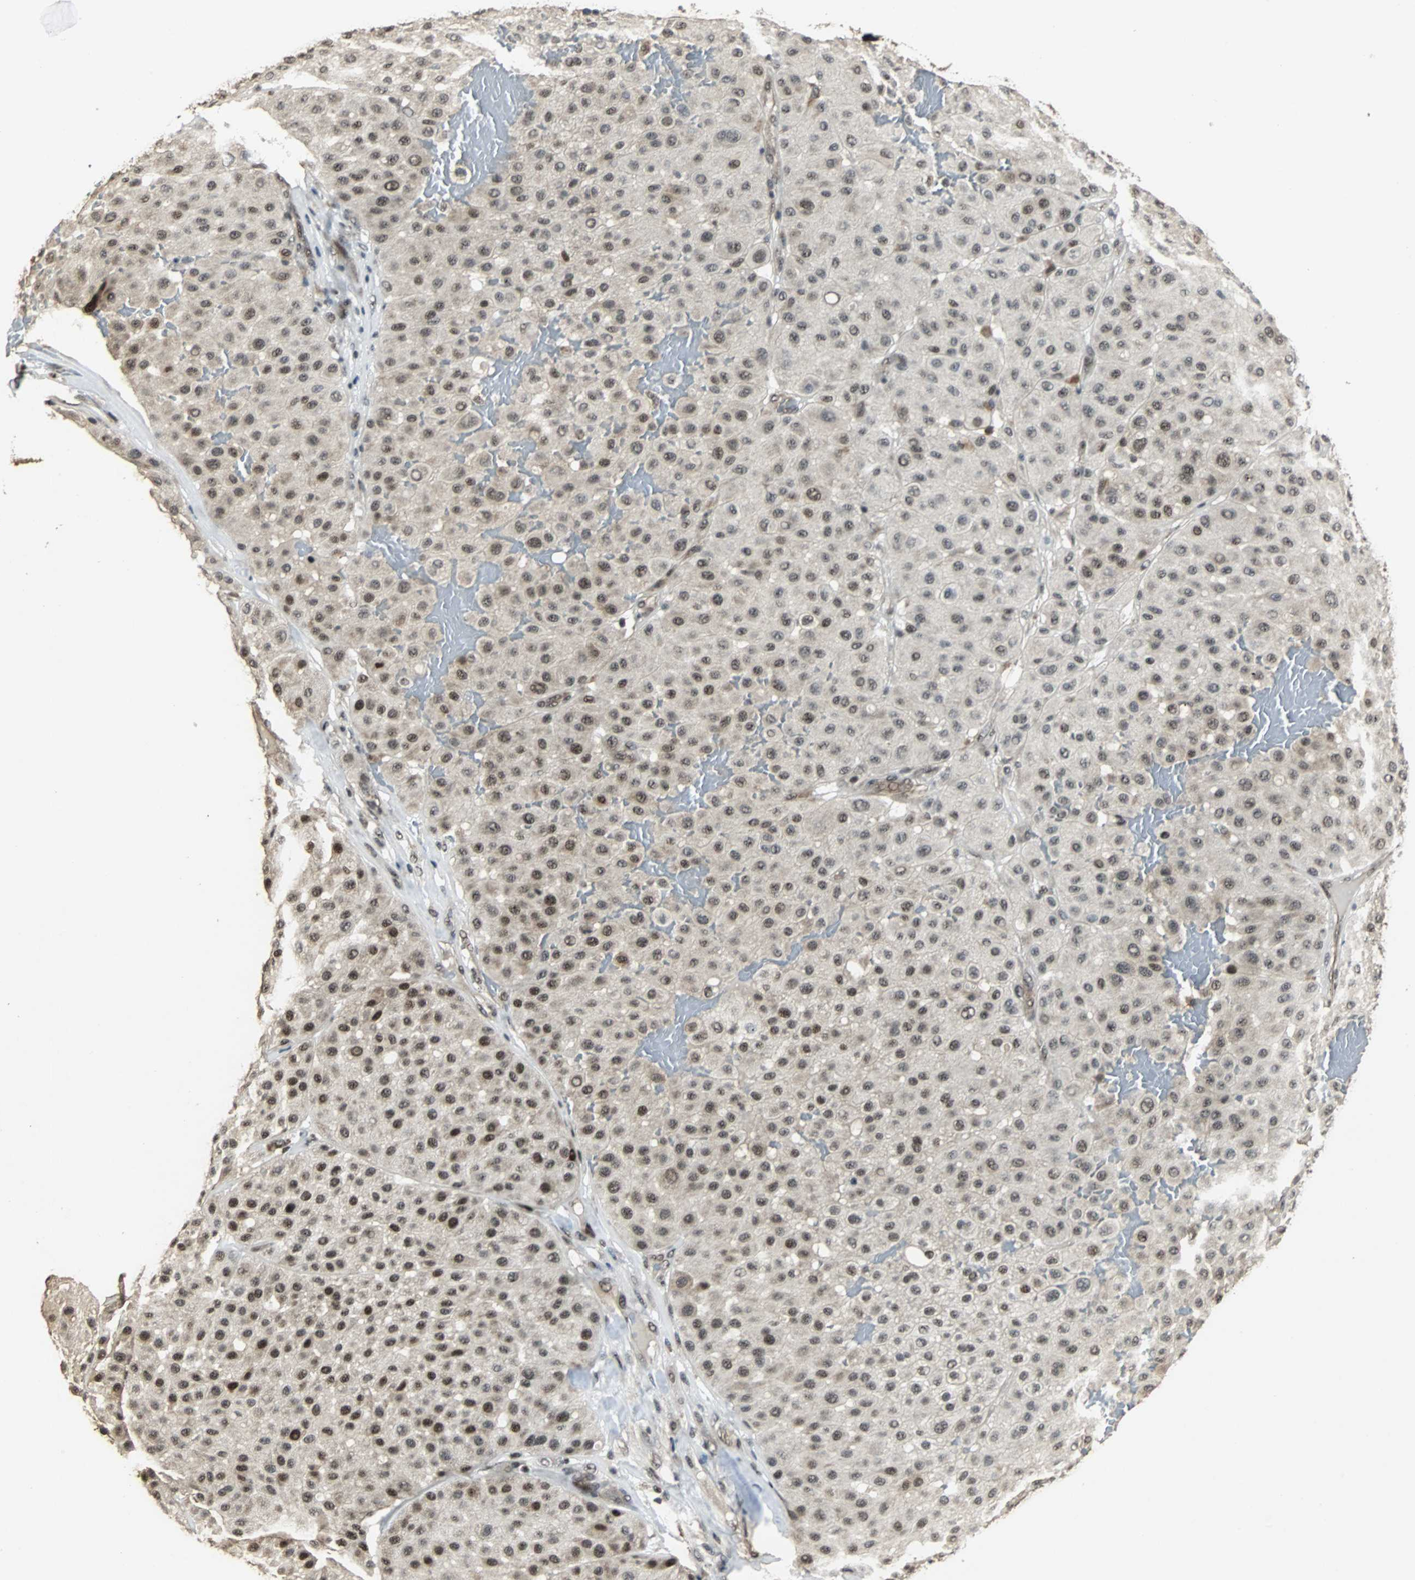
{"staining": {"intensity": "strong", "quantity": "25%-75%", "location": "nuclear"}, "tissue": "melanoma", "cell_type": "Tumor cells", "image_type": "cancer", "snomed": [{"axis": "morphology", "description": "Normal tissue, NOS"}, {"axis": "morphology", "description": "Malignant melanoma, Metastatic site"}, {"axis": "topography", "description": "Skin"}], "caption": "This photomicrograph reveals immunohistochemistry (IHC) staining of human malignant melanoma (metastatic site), with high strong nuclear positivity in approximately 25%-75% of tumor cells.", "gene": "MED4", "patient": {"sex": "male", "age": 41}}